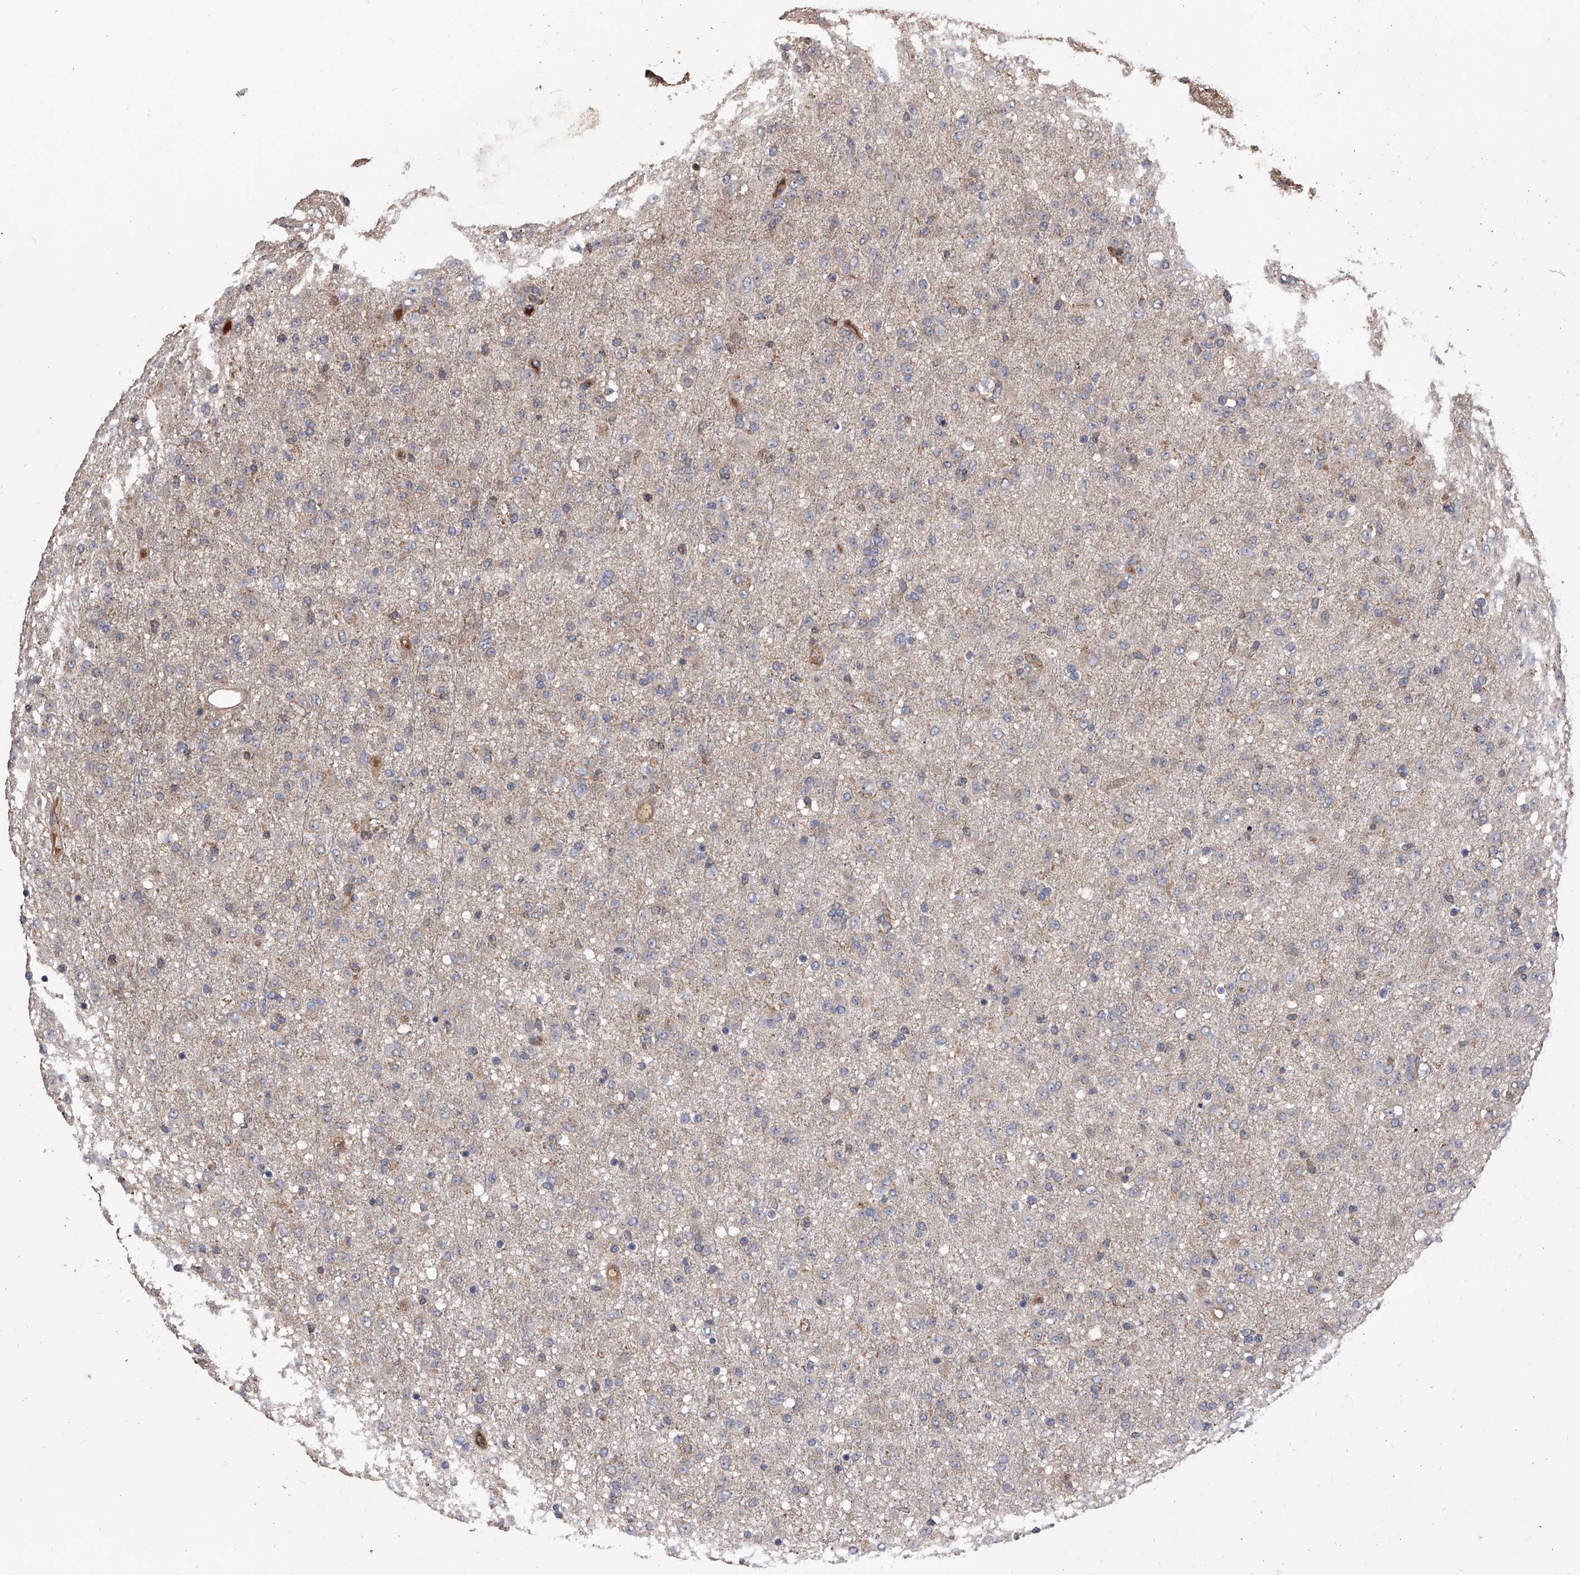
{"staining": {"intensity": "weak", "quantity": "<25%", "location": "cytoplasmic/membranous"}, "tissue": "glioma", "cell_type": "Tumor cells", "image_type": "cancer", "snomed": [{"axis": "morphology", "description": "Glioma, malignant, Low grade"}, {"axis": "topography", "description": "Brain"}], "caption": "This is a photomicrograph of immunohistochemistry staining of malignant glioma (low-grade), which shows no positivity in tumor cells.", "gene": "CUL7", "patient": {"sex": "male", "age": 65}}